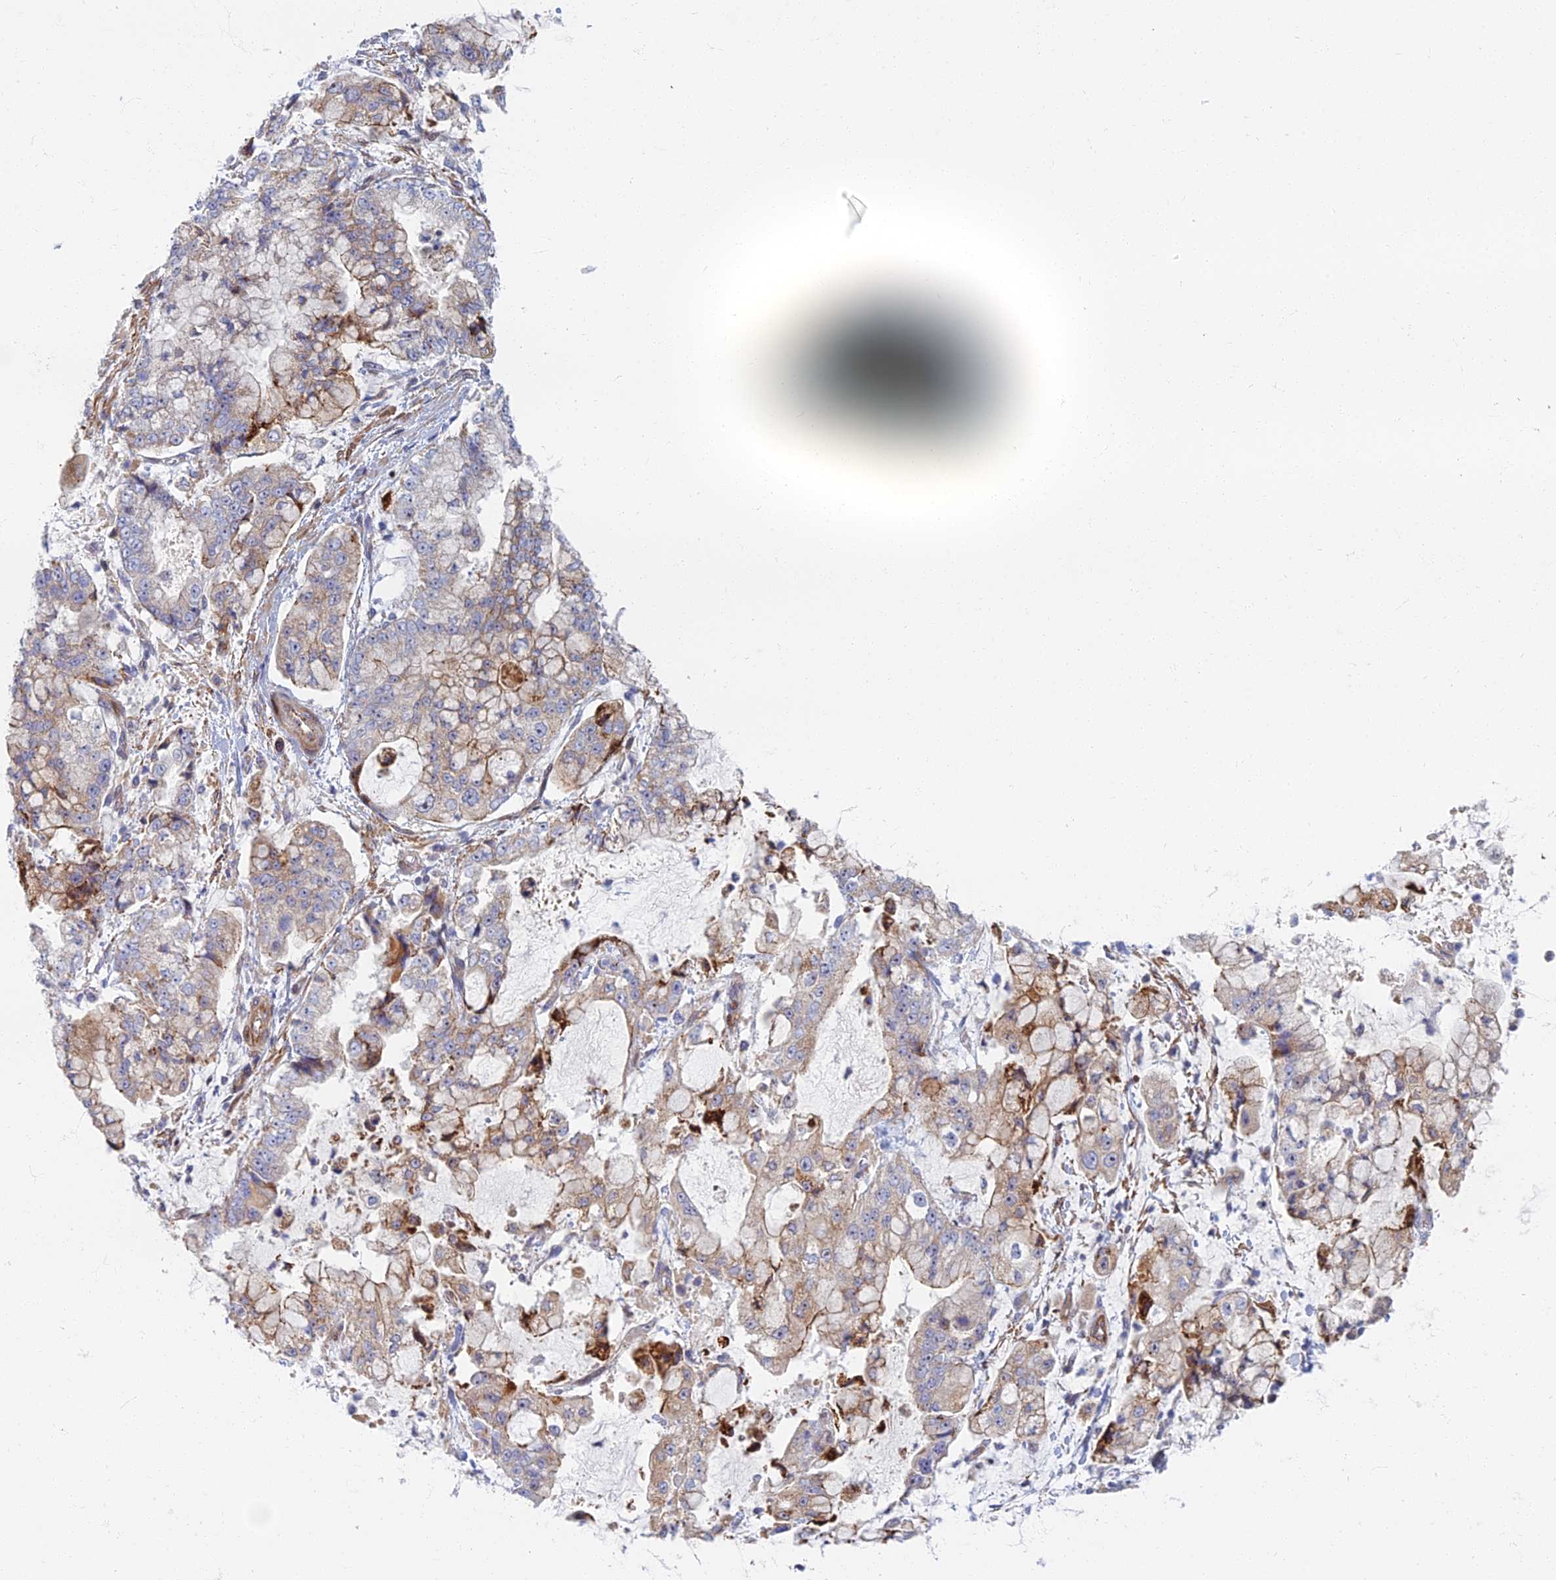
{"staining": {"intensity": "weak", "quantity": "25%-75%", "location": "cytoplasmic/membranous"}, "tissue": "stomach cancer", "cell_type": "Tumor cells", "image_type": "cancer", "snomed": [{"axis": "morphology", "description": "Adenocarcinoma, NOS"}, {"axis": "topography", "description": "Stomach"}], "caption": "High-power microscopy captured an immunohistochemistry image of stomach cancer (adenocarcinoma), revealing weak cytoplasmic/membranous expression in about 25%-75% of tumor cells.", "gene": "C15orf40", "patient": {"sex": "male", "age": 76}}